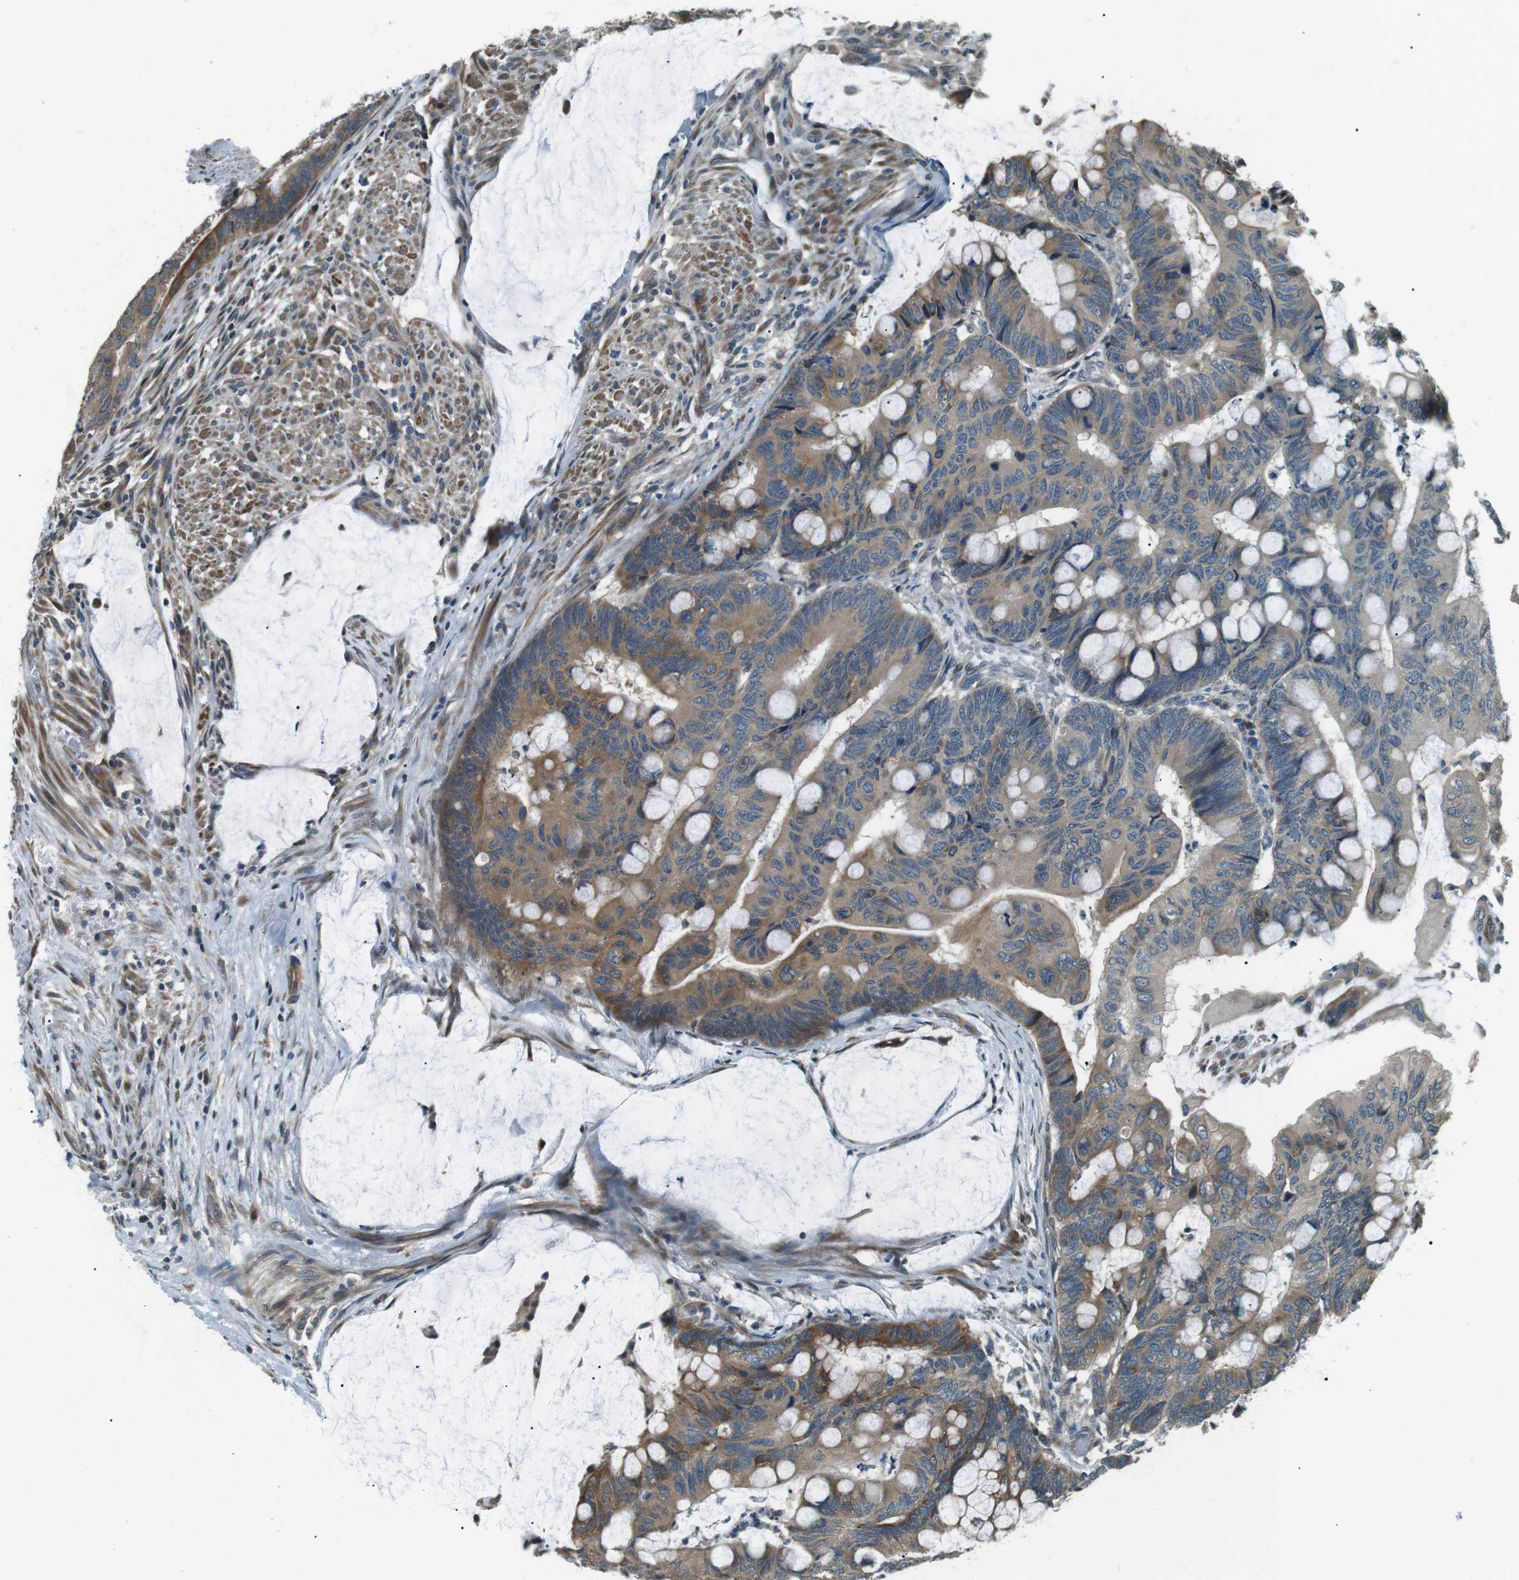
{"staining": {"intensity": "moderate", "quantity": ">75%", "location": "cytoplasmic/membranous"}, "tissue": "colorectal cancer", "cell_type": "Tumor cells", "image_type": "cancer", "snomed": [{"axis": "morphology", "description": "Normal tissue, NOS"}, {"axis": "morphology", "description": "Adenocarcinoma, NOS"}, {"axis": "topography", "description": "Rectum"}], "caption": "Immunohistochemistry (IHC) photomicrograph of human colorectal adenocarcinoma stained for a protein (brown), which shows medium levels of moderate cytoplasmic/membranous staining in approximately >75% of tumor cells.", "gene": "TMEM74", "patient": {"sex": "male", "age": 92}}